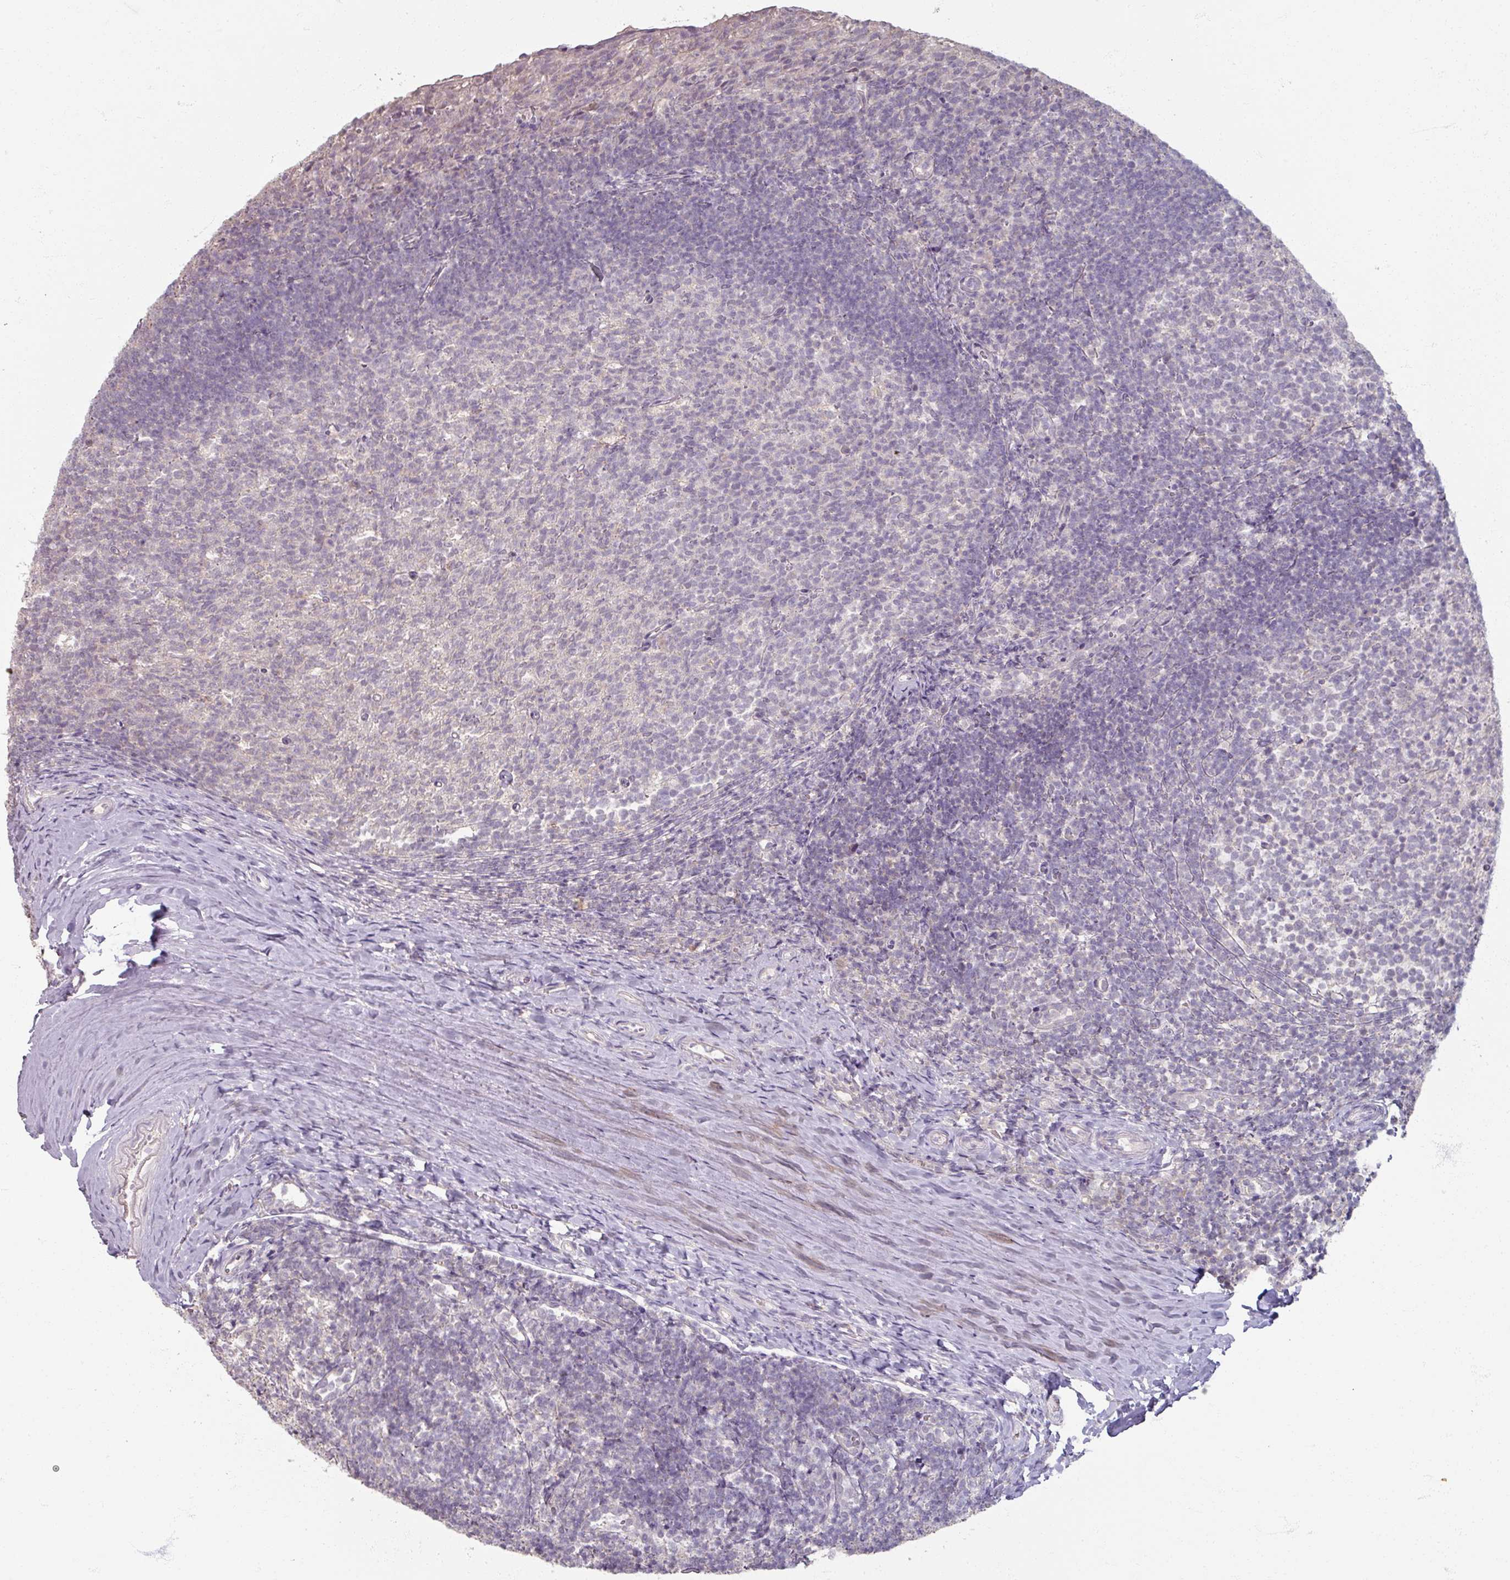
{"staining": {"intensity": "negative", "quantity": "none", "location": "none"}, "tissue": "tonsil", "cell_type": "Germinal center cells", "image_type": "normal", "snomed": [{"axis": "morphology", "description": "Normal tissue, NOS"}, {"axis": "topography", "description": "Tonsil"}], "caption": "Immunohistochemistry micrograph of benign tonsil: human tonsil stained with DAB exhibits no significant protein expression in germinal center cells.", "gene": "SOX11", "patient": {"sex": "female", "age": 10}}